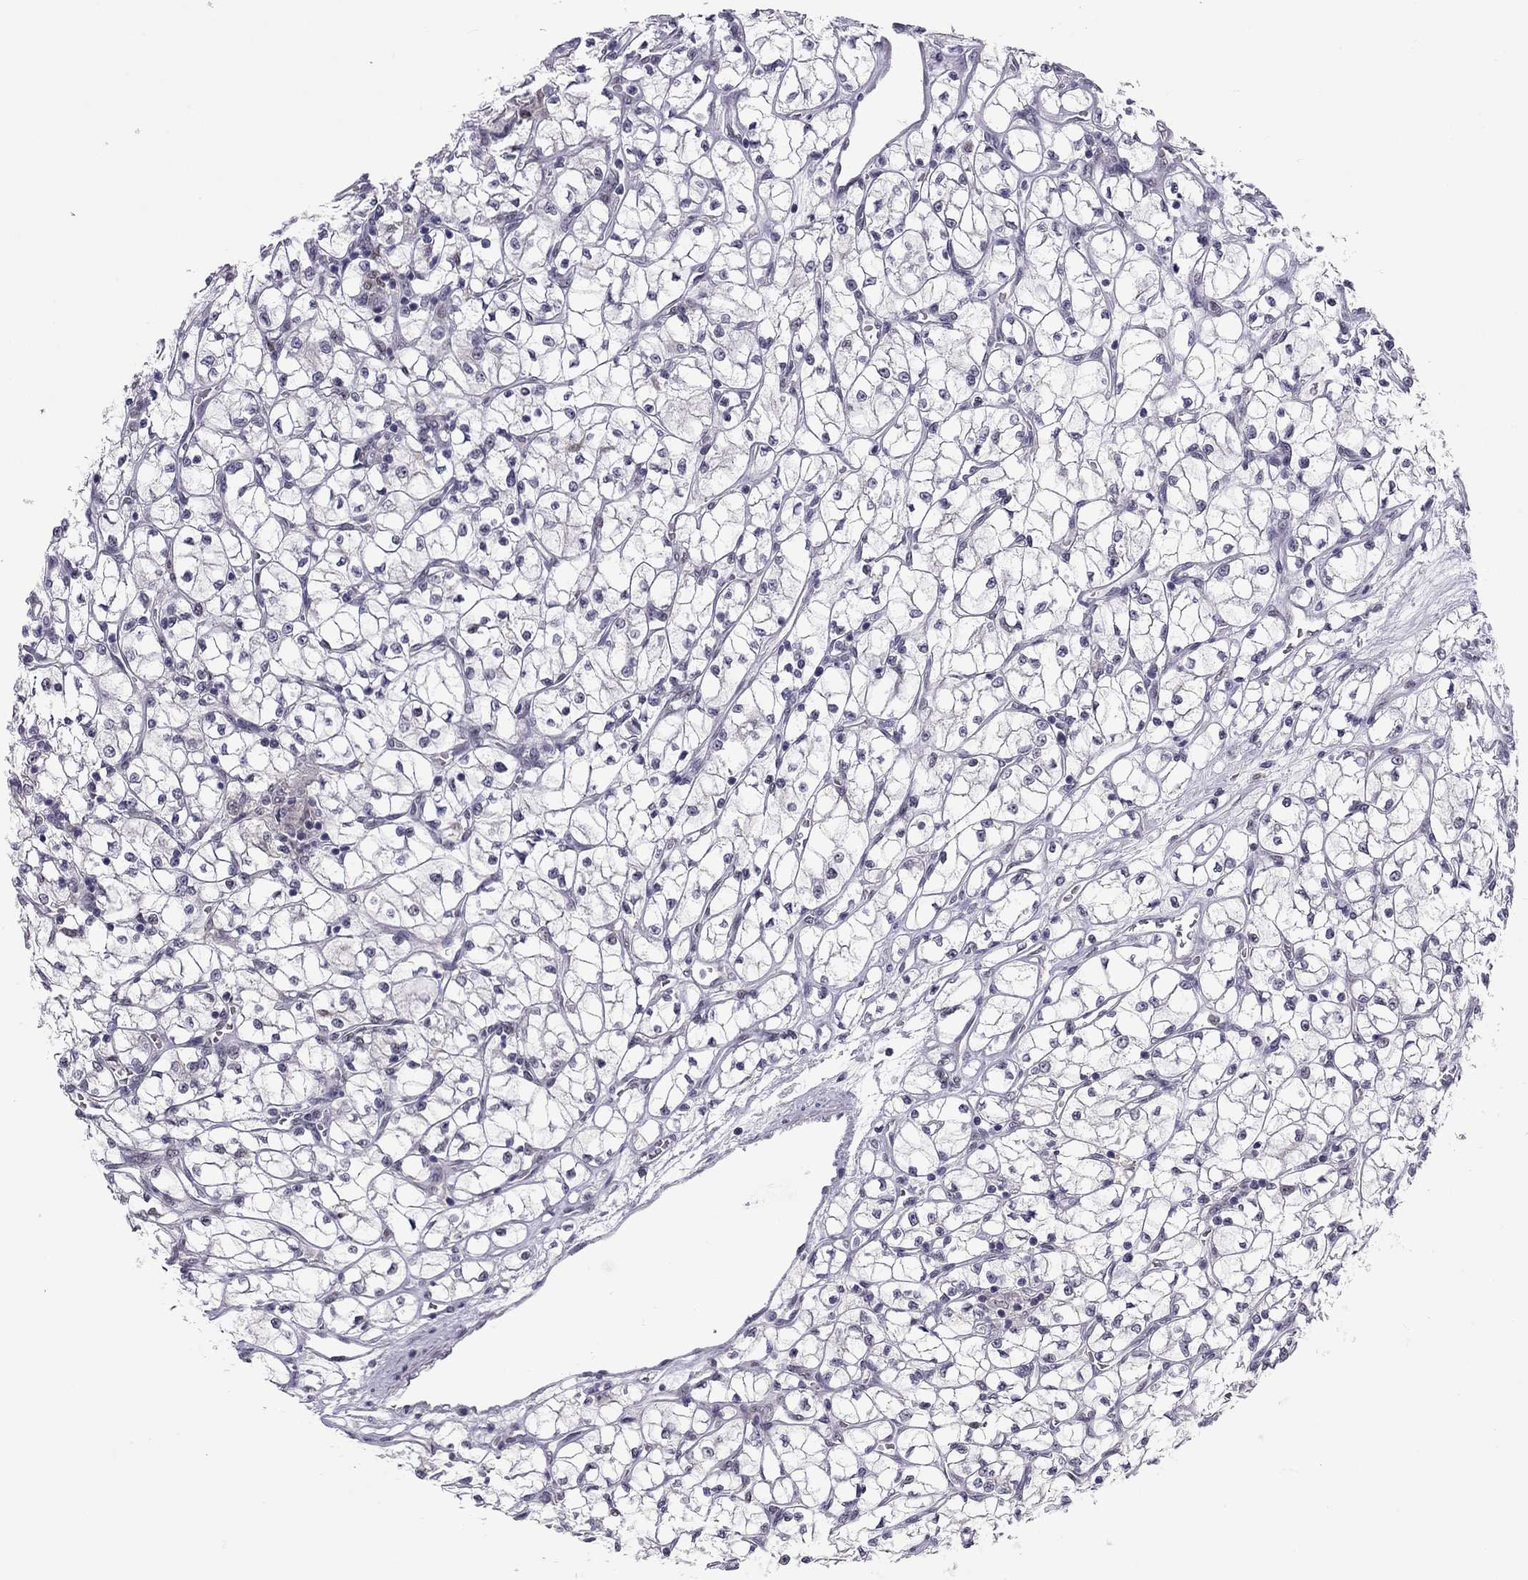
{"staining": {"intensity": "negative", "quantity": "none", "location": "none"}, "tissue": "renal cancer", "cell_type": "Tumor cells", "image_type": "cancer", "snomed": [{"axis": "morphology", "description": "Adenocarcinoma, NOS"}, {"axis": "topography", "description": "Kidney"}], "caption": "An immunohistochemistry image of renal cancer (adenocarcinoma) is shown. There is no staining in tumor cells of renal cancer (adenocarcinoma).", "gene": "DOT1L", "patient": {"sex": "female", "age": 64}}